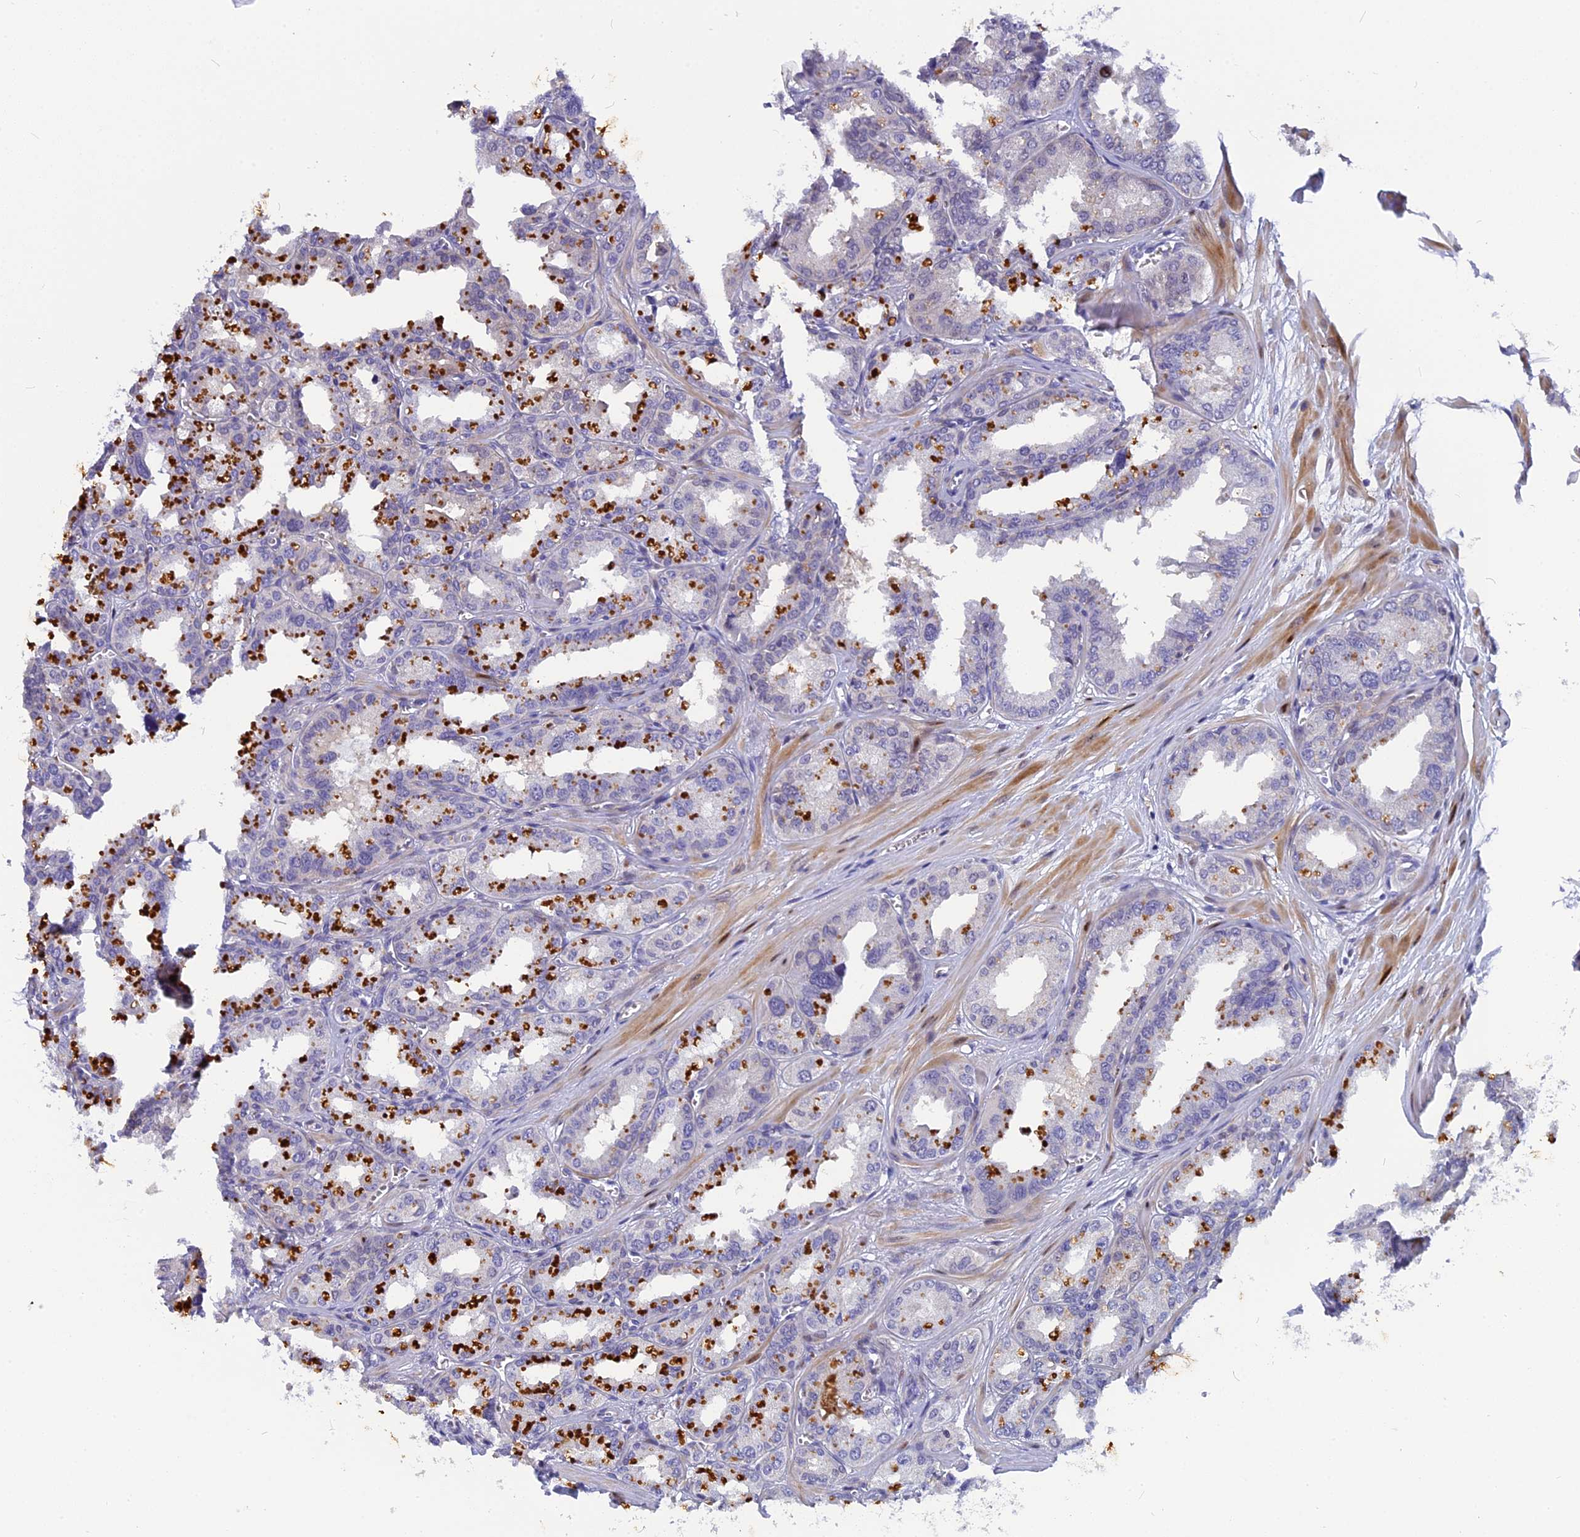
{"staining": {"intensity": "negative", "quantity": "none", "location": "none"}, "tissue": "seminal vesicle", "cell_type": "Glandular cells", "image_type": "normal", "snomed": [{"axis": "morphology", "description": "Normal tissue, NOS"}, {"axis": "topography", "description": "Prostate"}, {"axis": "topography", "description": "Seminal veicle"}], "caption": "High power microscopy photomicrograph of an IHC photomicrograph of benign seminal vesicle, revealing no significant staining in glandular cells. (DAB immunohistochemistry, high magnification).", "gene": "NKPD1", "patient": {"sex": "male", "age": 51}}